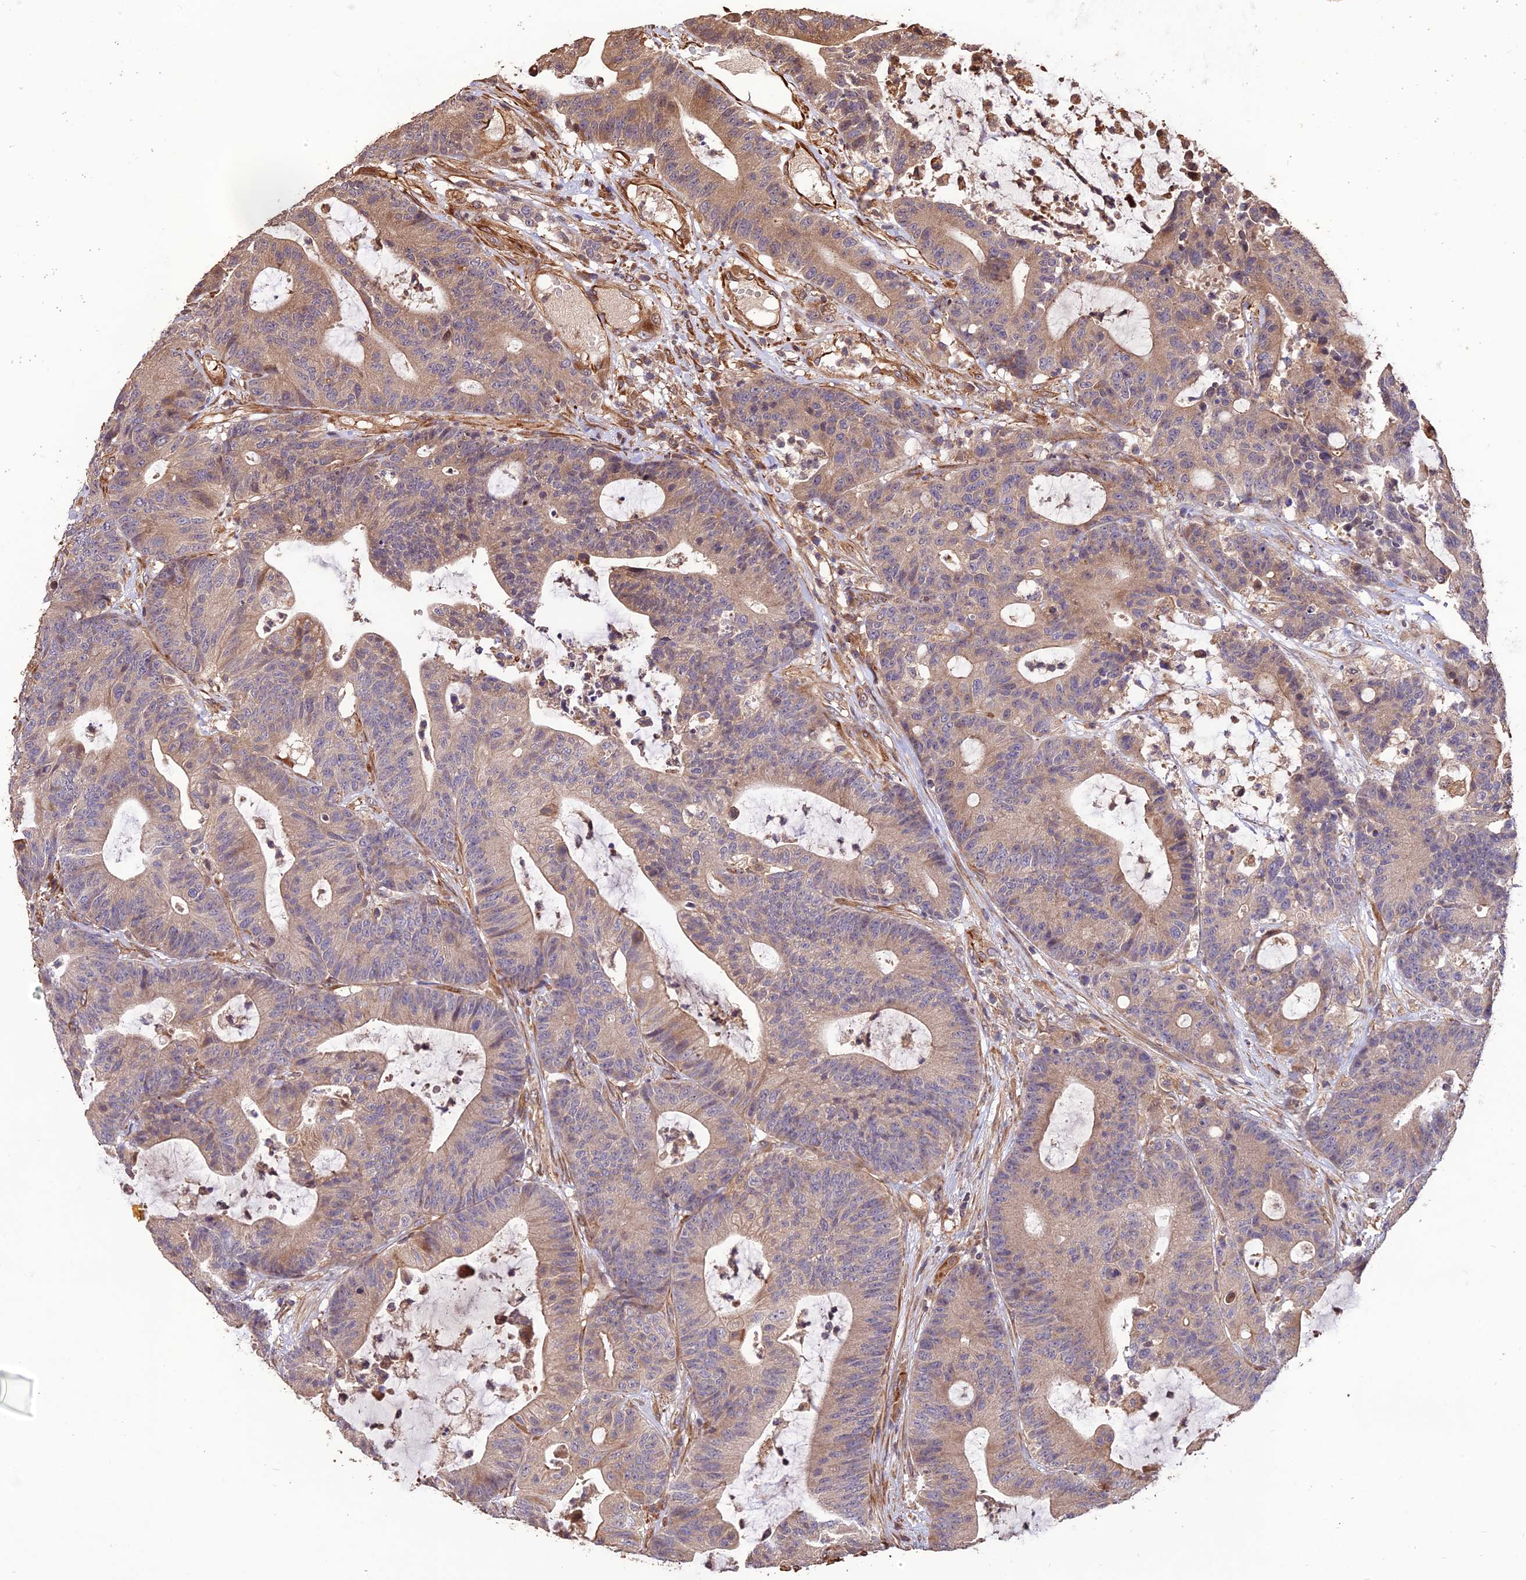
{"staining": {"intensity": "moderate", "quantity": "<25%", "location": "cytoplasmic/membranous"}, "tissue": "colorectal cancer", "cell_type": "Tumor cells", "image_type": "cancer", "snomed": [{"axis": "morphology", "description": "Adenocarcinoma, NOS"}, {"axis": "topography", "description": "Colon"}], "caption": "Protein staining displays moderate cytoplasmic/membranous expression in approximately <25% of tumor cells in colorectal cancer. The protein is shown in brown color, while the nuclei are stained blue.", "gene": "CREBL2", "patient": {"sex": "female", "age": 84}}